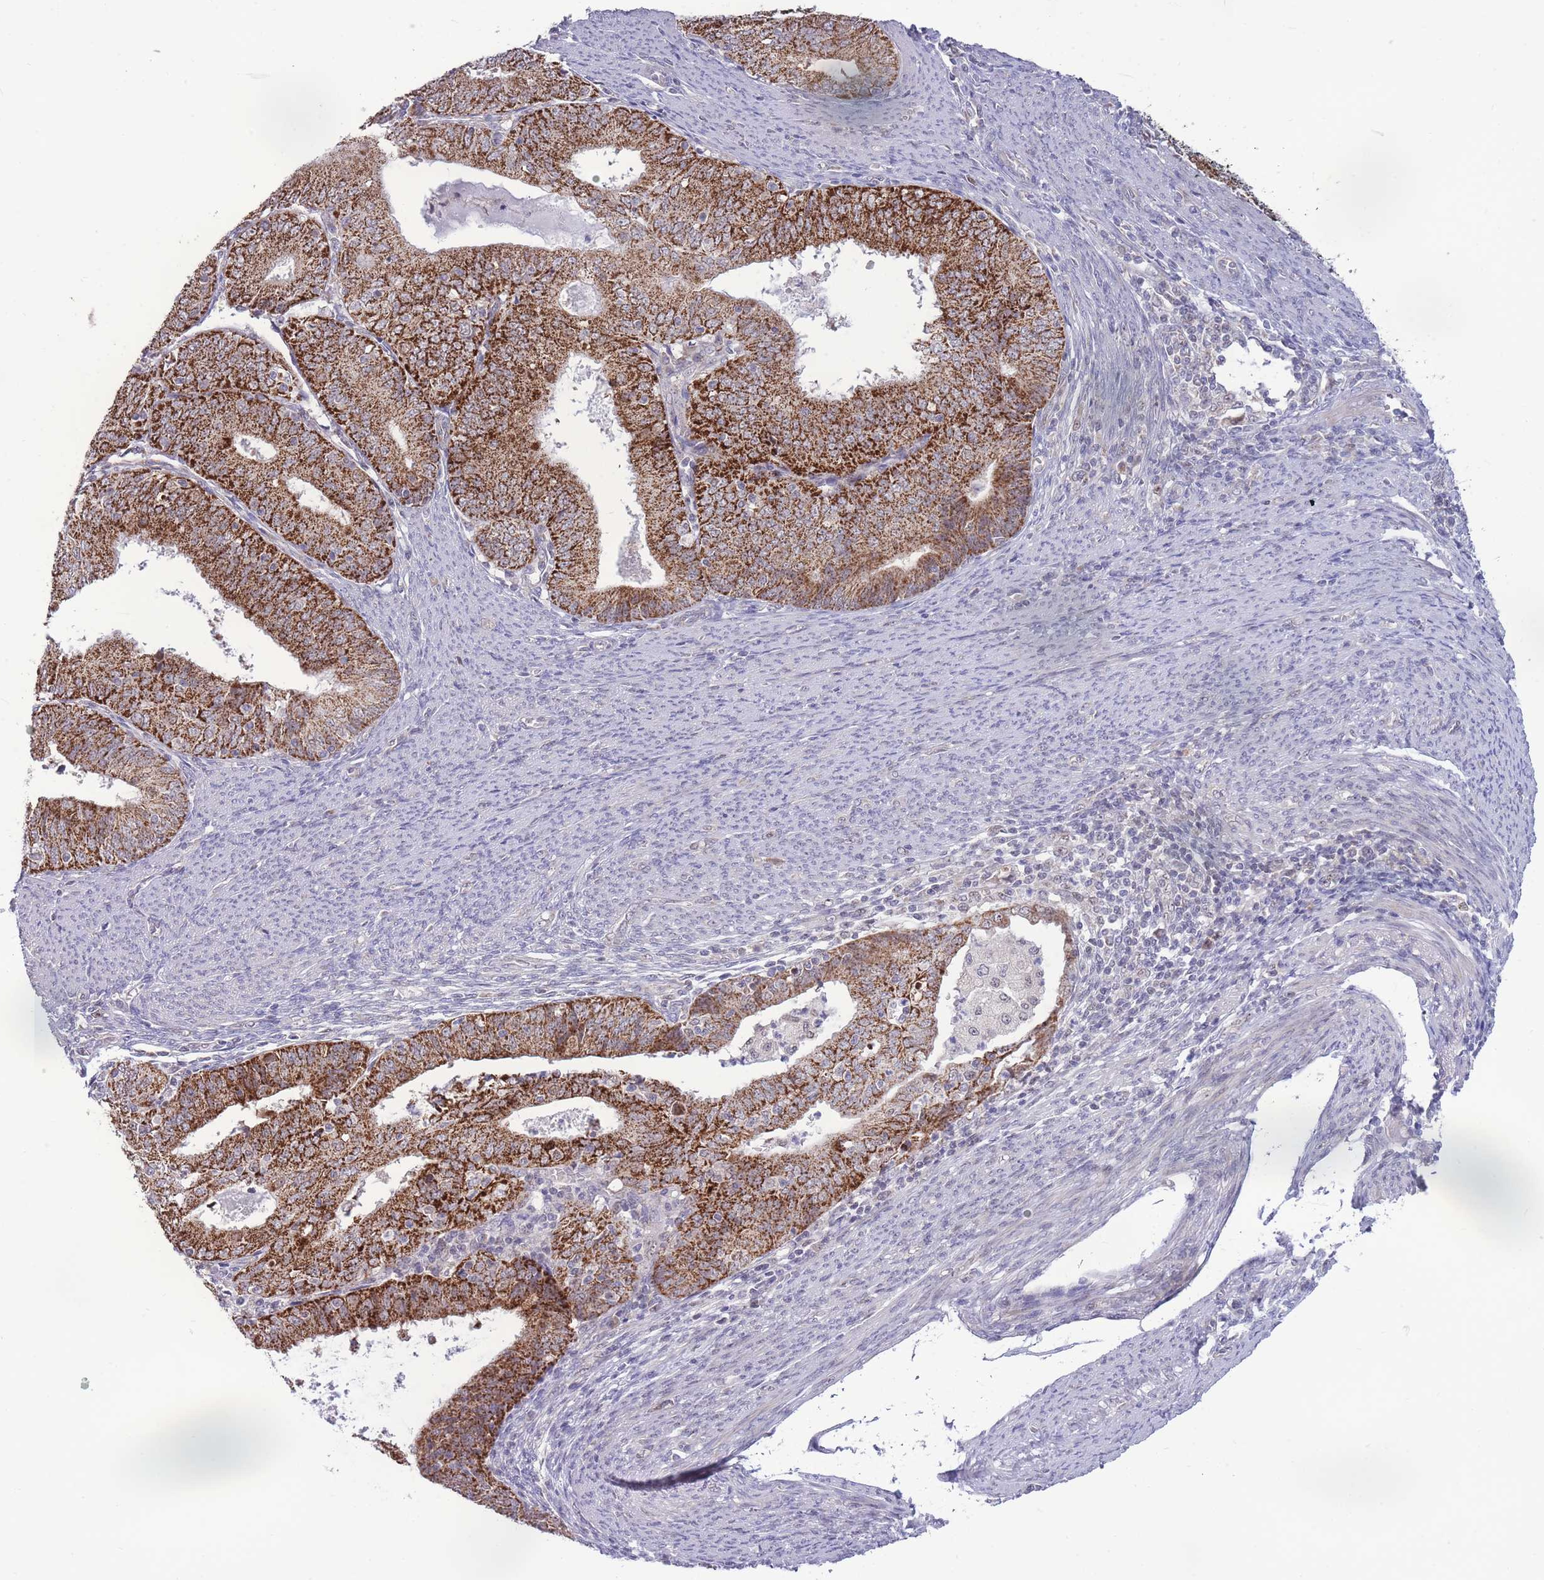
{"staining": {"intensity": "strong", "quantity": ">75%", "location": "cytoplasmic/membranous"}, "tissue": "endometrial cancer", "cell_type": "Tumor cells", "image_type": "cancer", "snomed": [{"axis": "morphology", "description": "Adenocarcinoma, NOS"}, {"axis": "topography", "description": "Endometrium"}], "caption": "Immunohistochemical staining of endometrial adenocarcinoma exhibits high levels of strong cytoplasmic/membranous protein expression in about >75% of tumor cells.", "gene": "MCIDAS", "patient": {"sex": "female", "age": 57}}